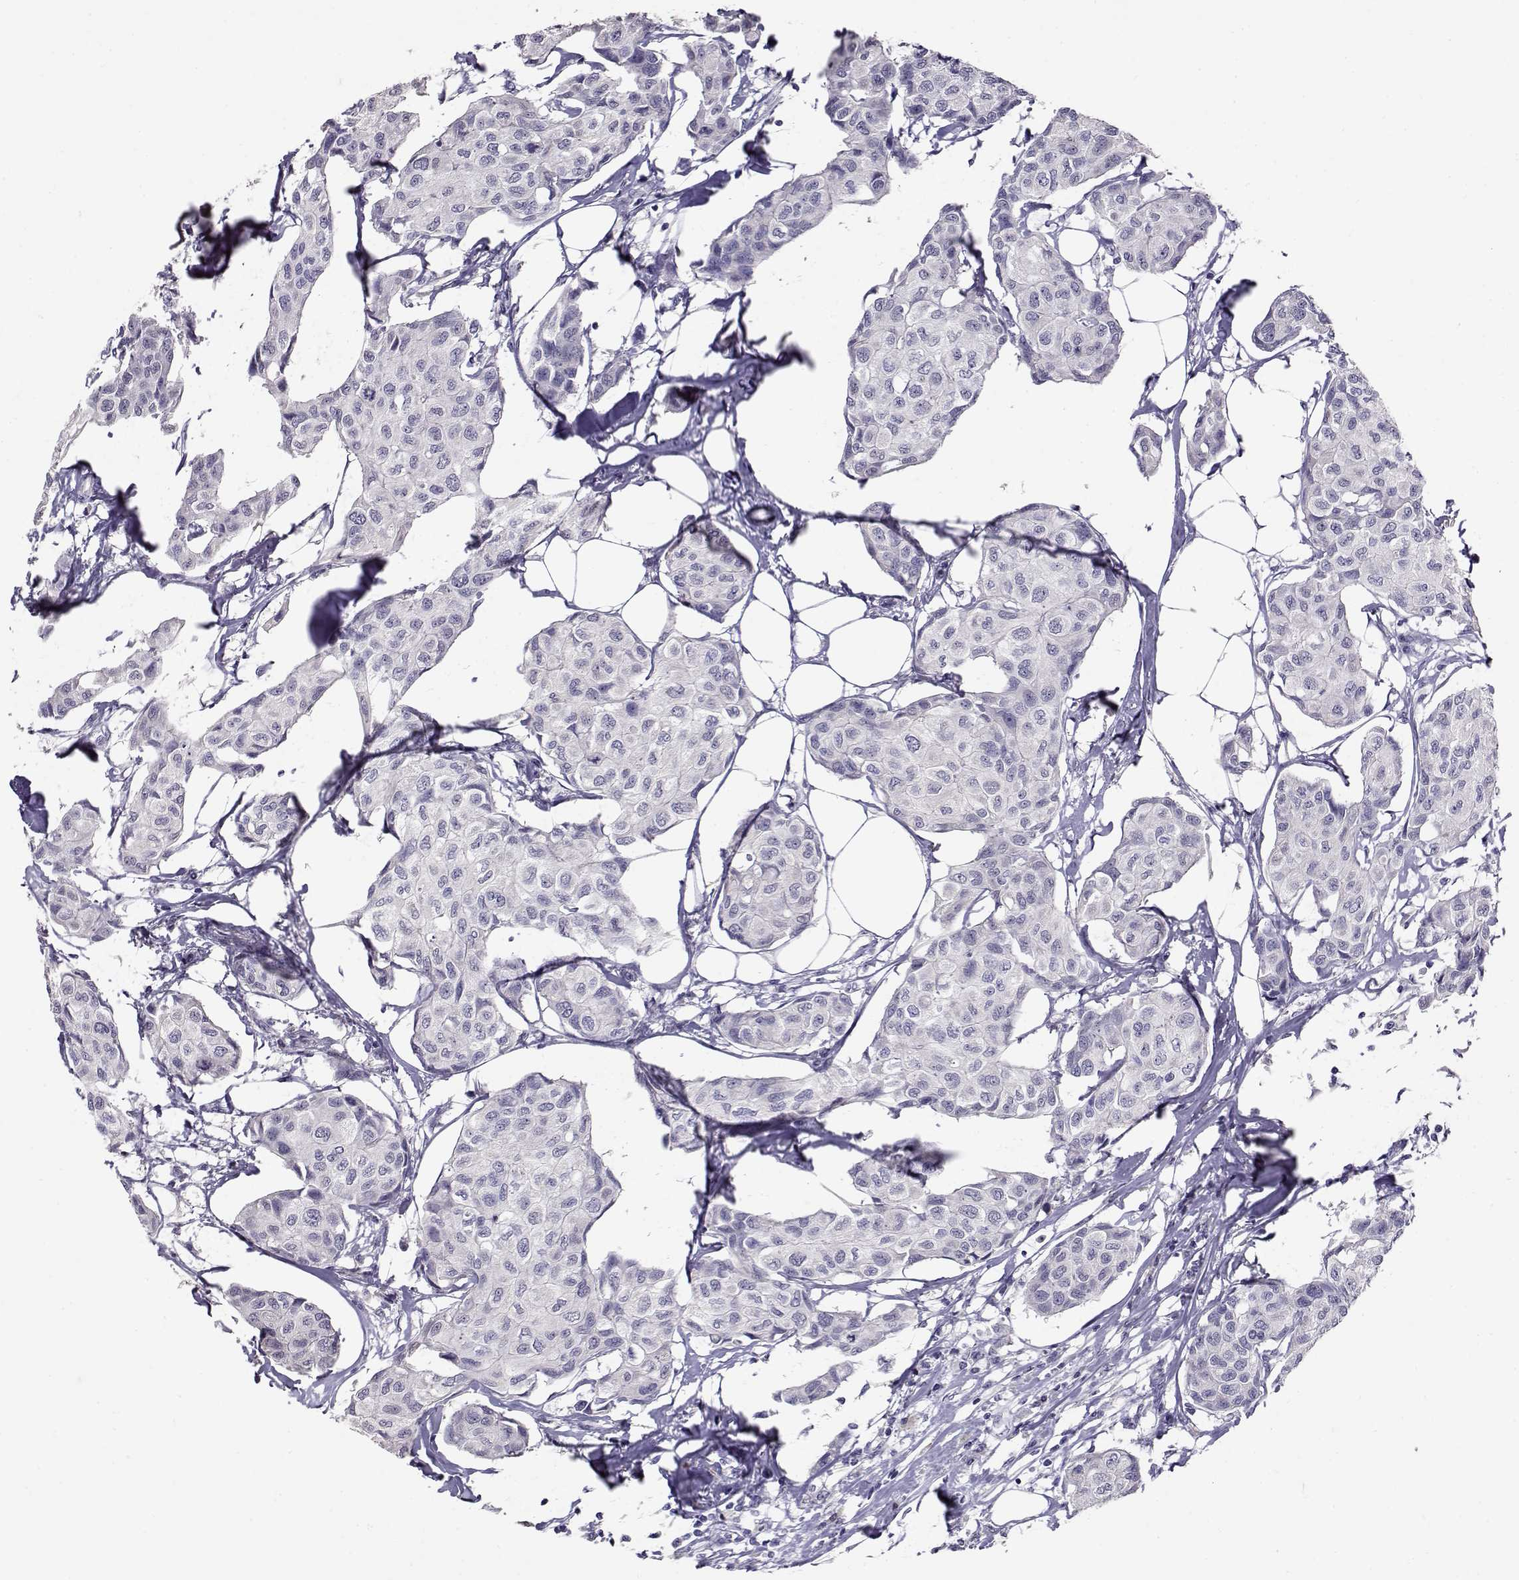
{"staining": {"intensity": "negative", "quantity": "none", "location": "none"}, "tissue": "breast cancer", "cell_type": "Tumor cells", "image_type": "cancer", "snomed": [{"axis": "morphology", "description": "Duct carcinoma"}, {"axis": "topography", "description": "Breast"}], "caption": "A histopathology image of infiltrating ductal carcinoma (breast) stained for a protein displays no brown staining in tumor cells.", "gene": "RHOXF2", "patient": {"sex": "female", "age": 80}}